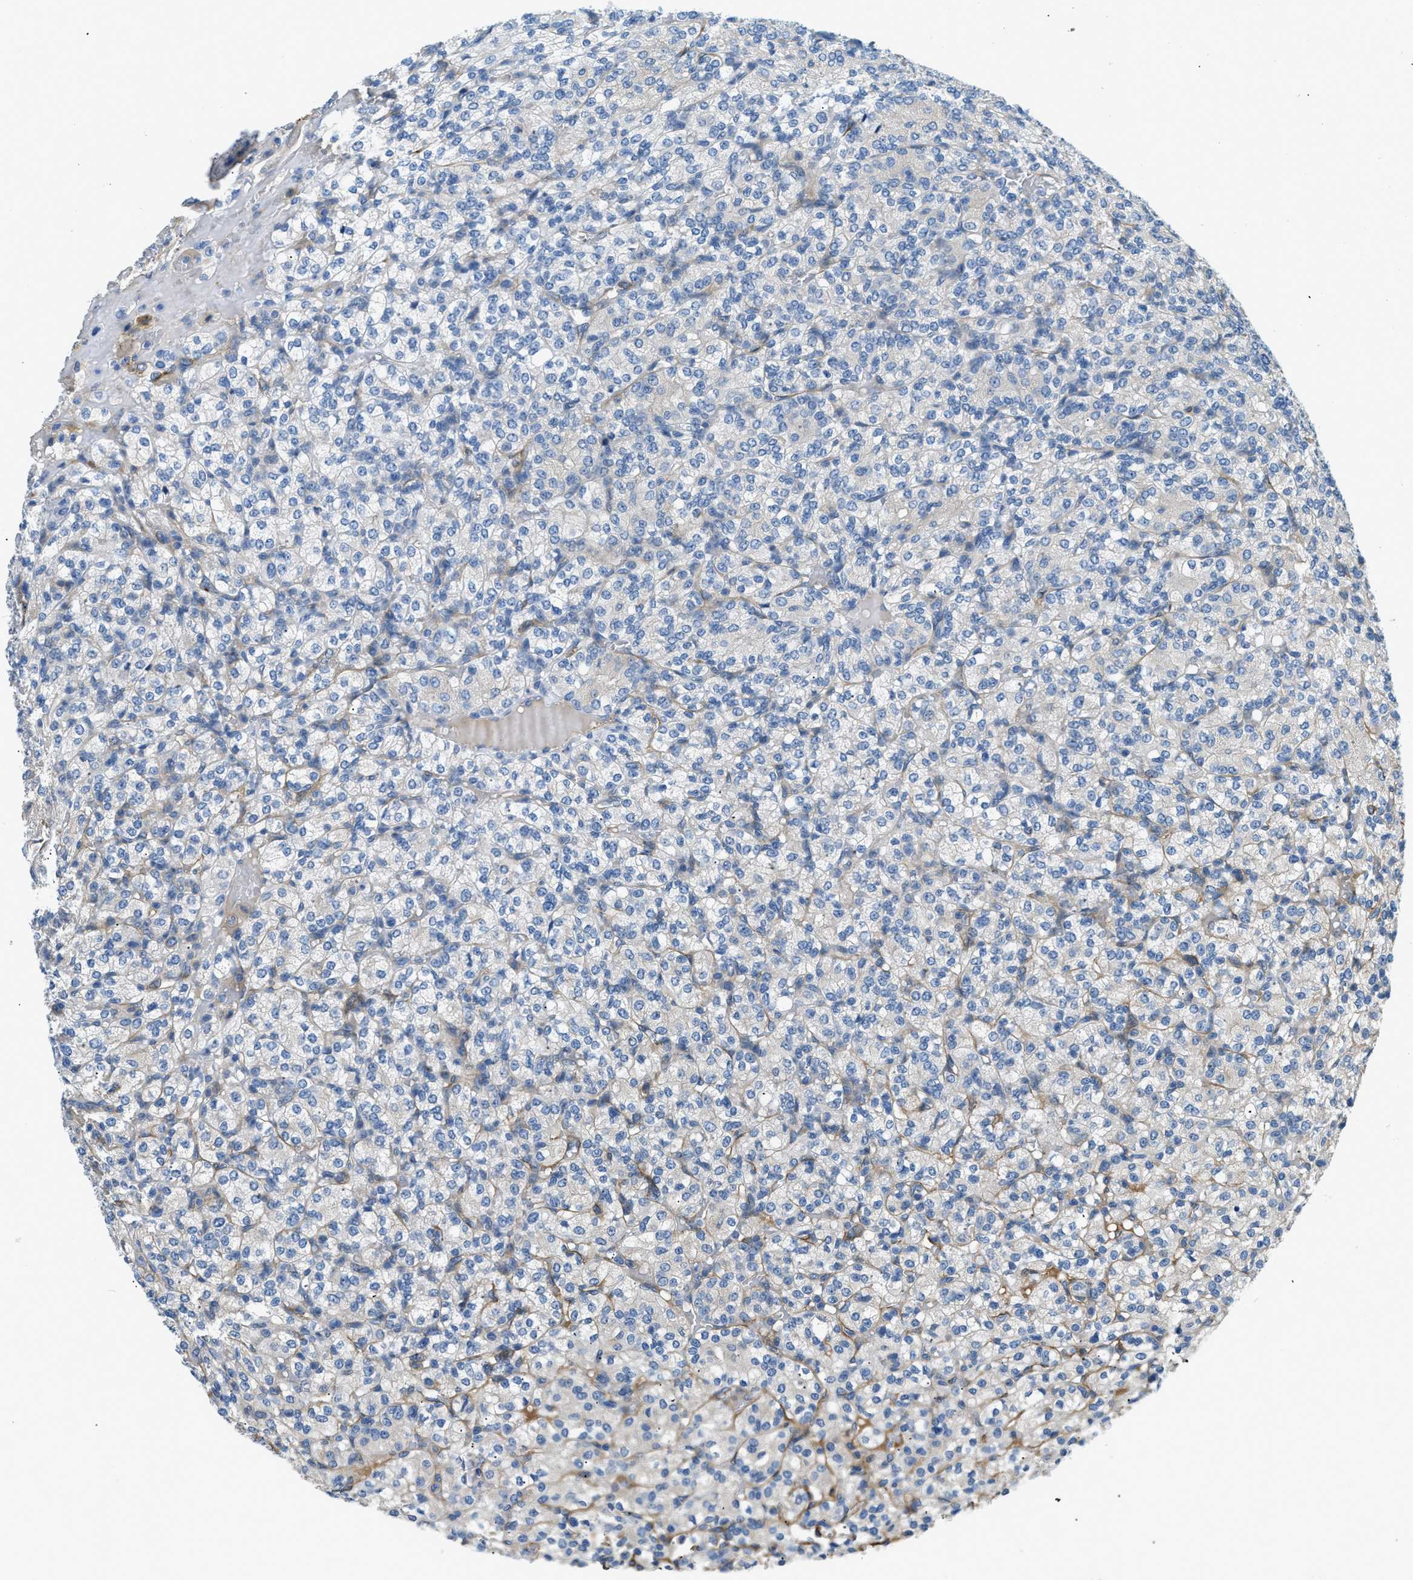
{"staining": {"intensity": "negative", "quantity": "none", "location": "none"}, "tissue": "renal cancer", "cell_type": "Tumor cells", "image_type": "cancer", "snomed": [{"axis": "morphology", "description": "Adenocarcinoma, NOS"}, {"axis": "topography", "description": "Kidney"}], "caption": "The image displays no significant expression in tumor cells of renal cancer.", "gene": "COL15A1", "patient": {"sex": "male", "age": 77}}